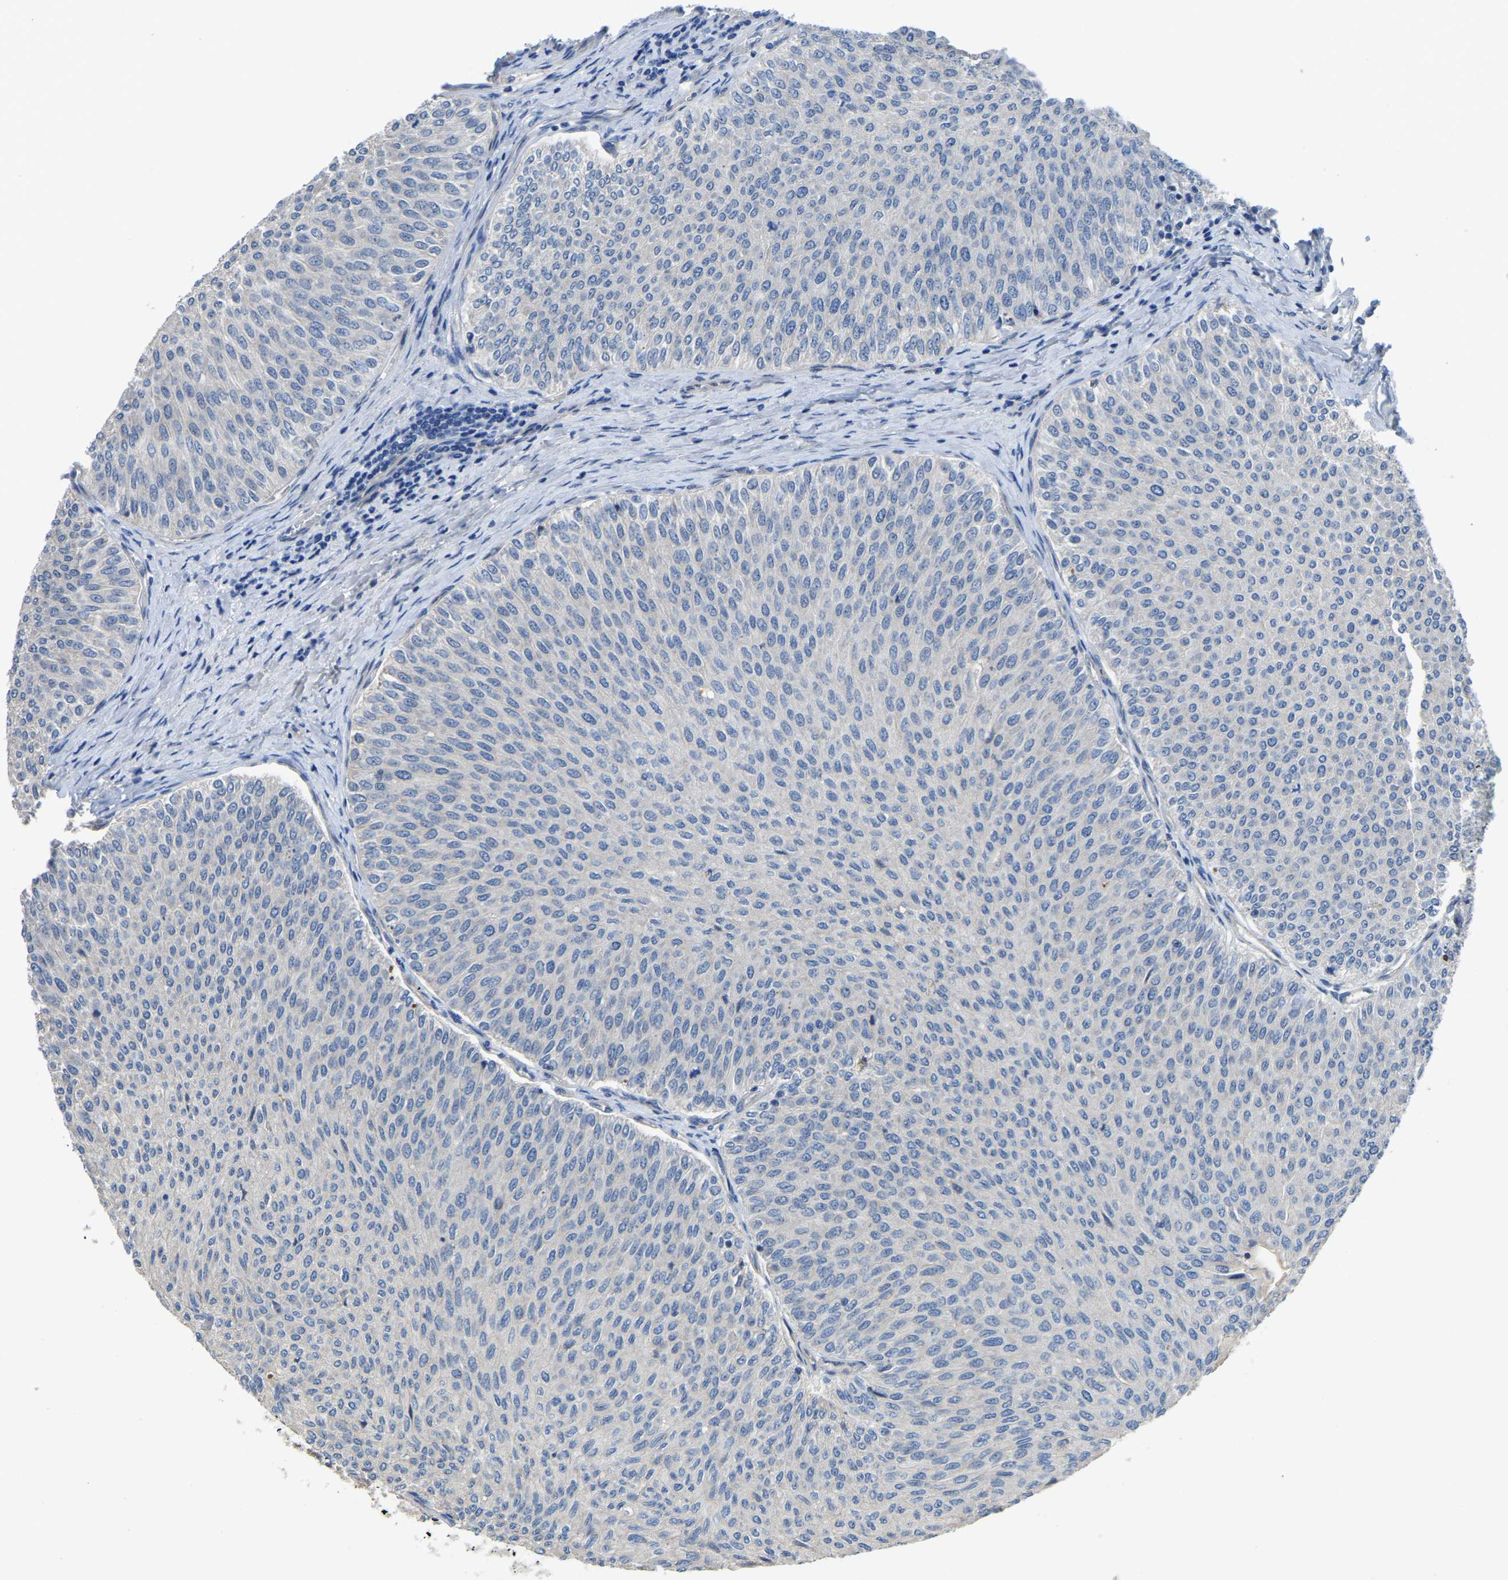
{"staining": {"intensity": "negative", "quantity": "none", "location": "none"}, "tissue": "urothelial cancer", "cell_type": "Tumor cells", "image_type": "cancer", "snomed": [{"axis": "morphology", "description": "Urothelial carcinoma, Low grade"}, {"axis": "topography", "description": "Urinary bladder"}], "caption": "Human low-grade urothelial carcinoma stained for a protein using IHC shows no positivity in tumor cells.", "gene": "HIGD2B", "patient": {"sex": "male", "age": 78}}